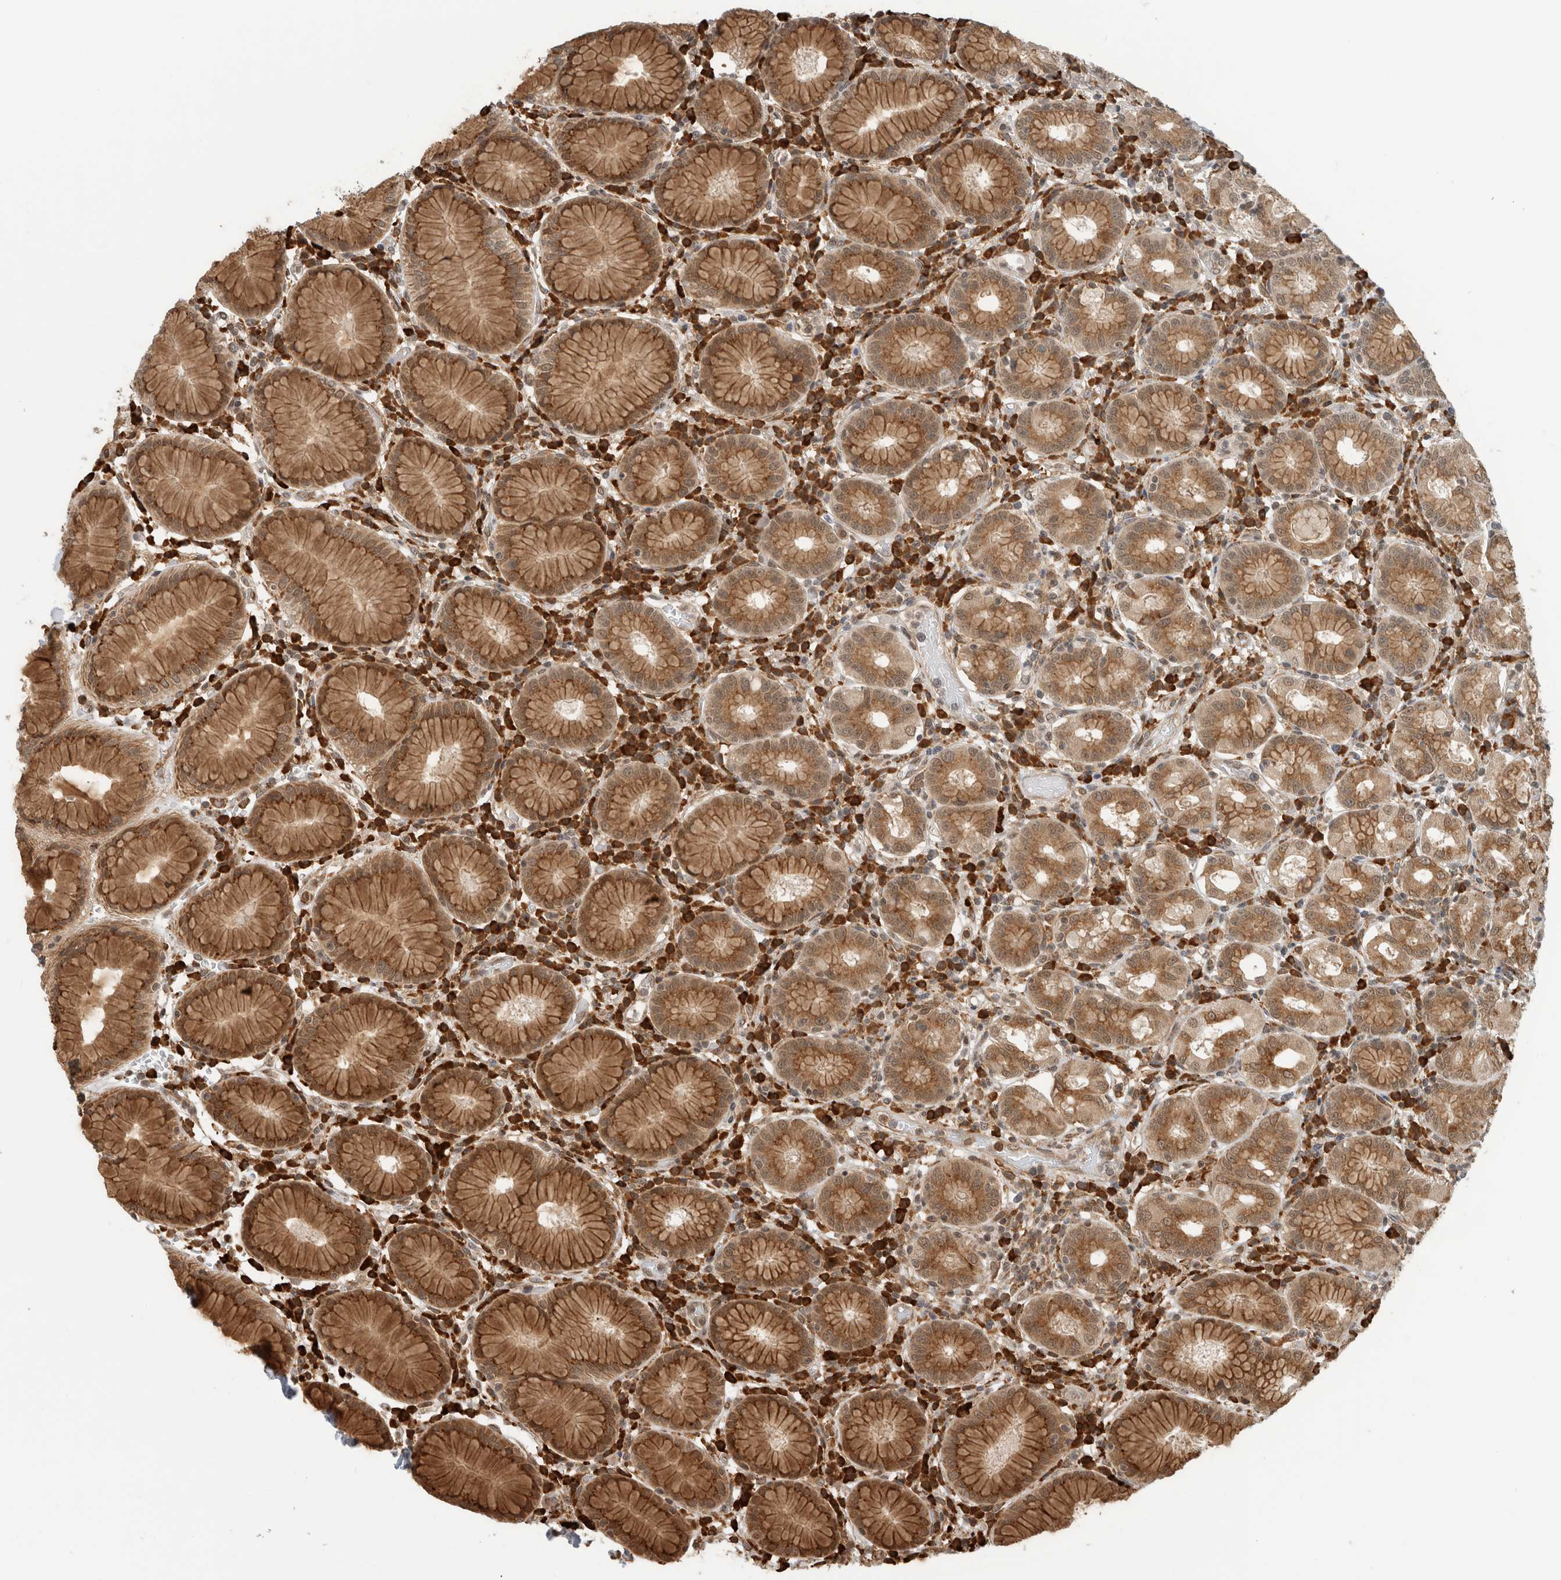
{"staining": {"intensity": "moderate", "quantity": "25%-75%", "location": "cytoplasmic/membranous"}, "tissue": "stomach", "cell_type": "Glandular cells", "image_type": "normal", "snomed": [{"axis": "morphology", "description": "Normal tissue, NOS"}, {"axis": "topography", "description": "Stomach"}, {"axis": "topography", "description": "Stomach, lower"}], "caption": "DAB (3,3'-diaminobenzidine) immunohistochemical staining of unremarkable human stomach shows moderate cytoplasmic/membranous protein staining in about 25%-75% of glandular cells.", "gene": "MS4A7", "patient": {"sex": "female", "age": 56}}